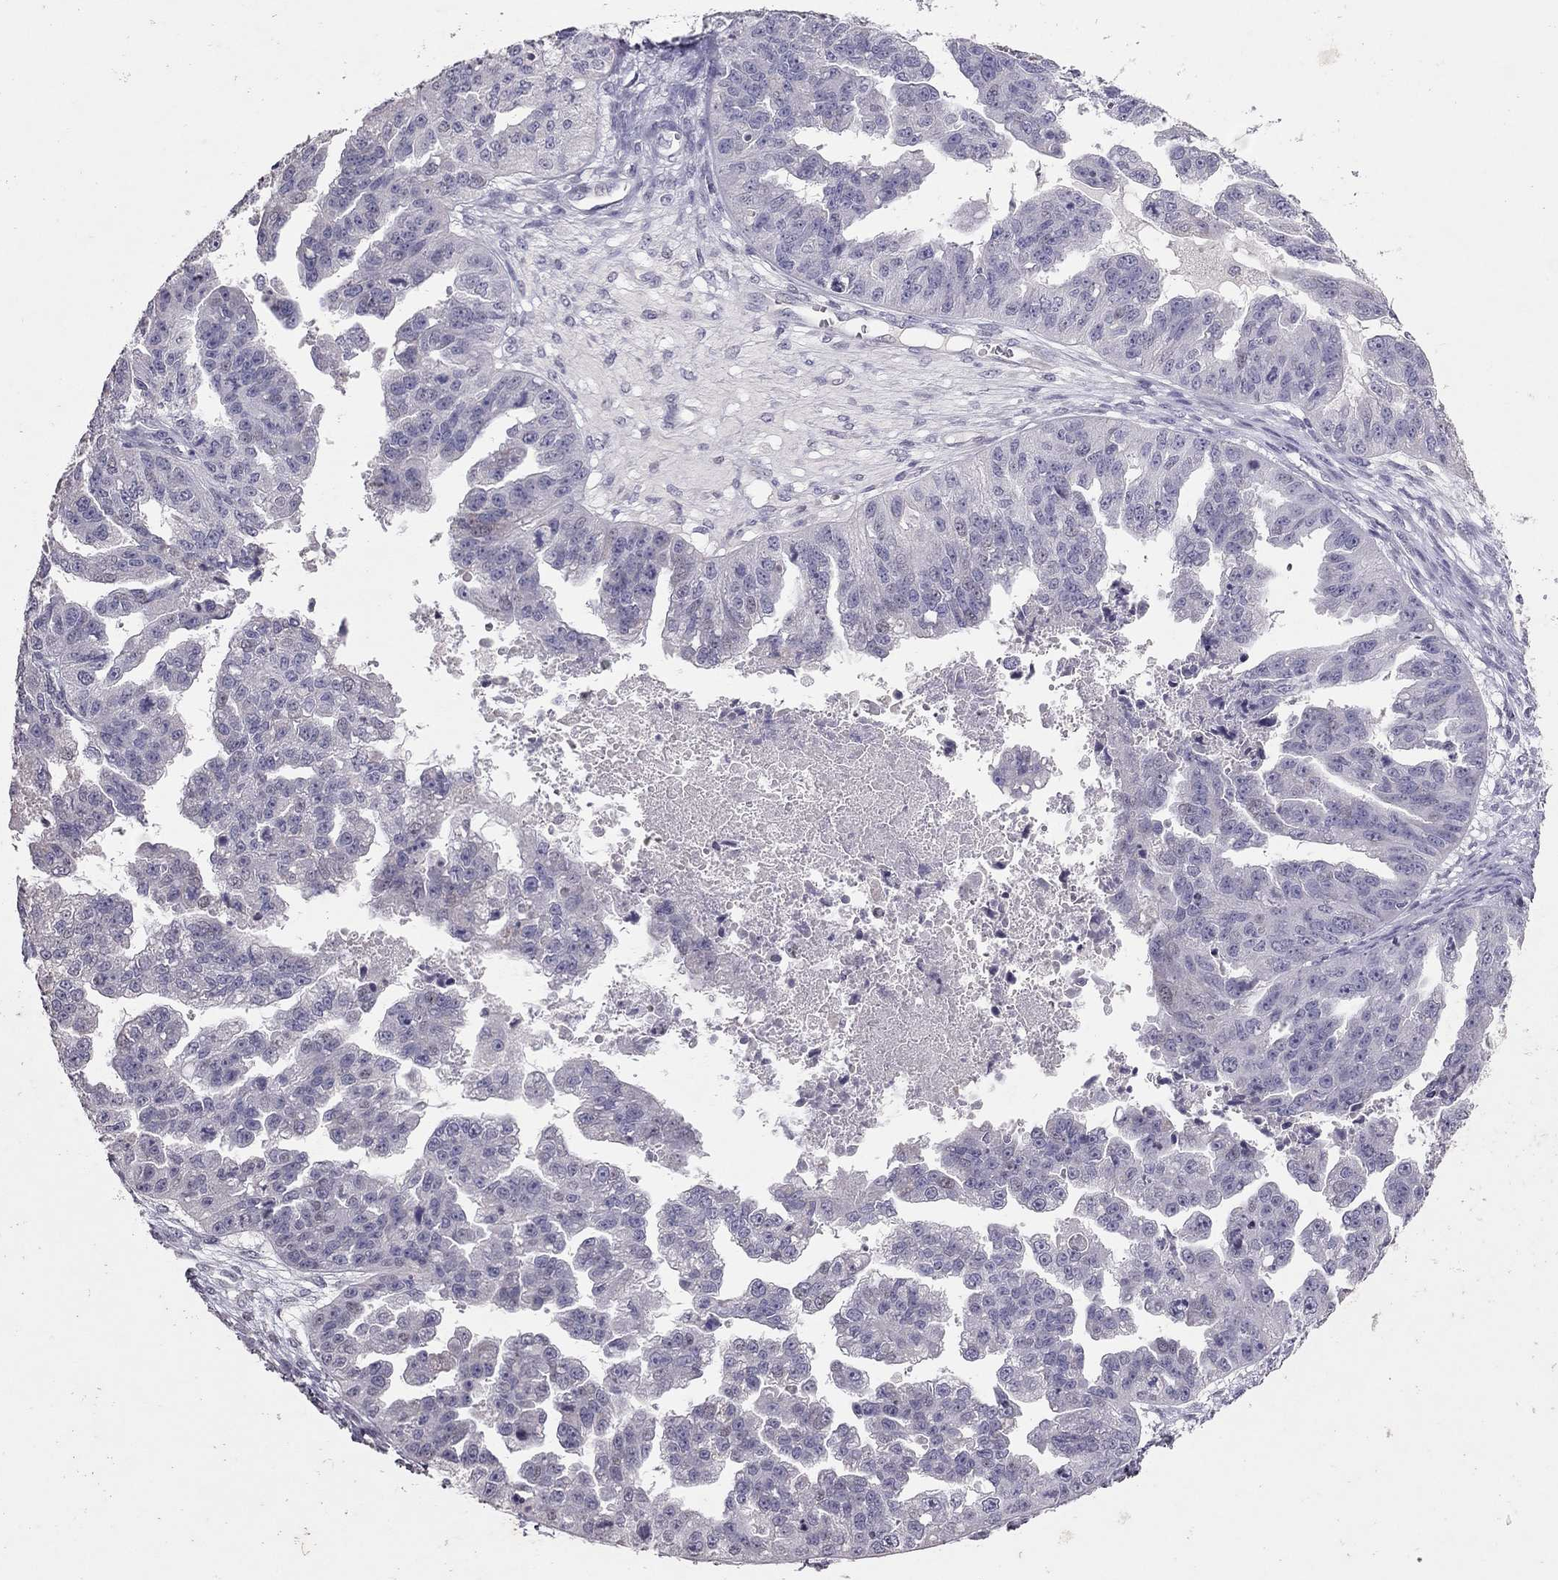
{"staining": {"intensity": "negative", "quantity": "none", "location": "none"}, "tissue": "ovarian cancer", "cell_type": "Tumor cells", "image_type": "cancer", "snomed": [{"axis": "morphology", "description": "Cystadenocarcinoma, serous, NOS"}, {"axis": "topography", "description": "Ovary"}], "caption": "This is an immunohistochemistry image of serous cystadenocarcinoma (ovarian). There is no staining in tumor cells.", "gene": "TSHB", "patient": {"sex": "female", "age": 58}}